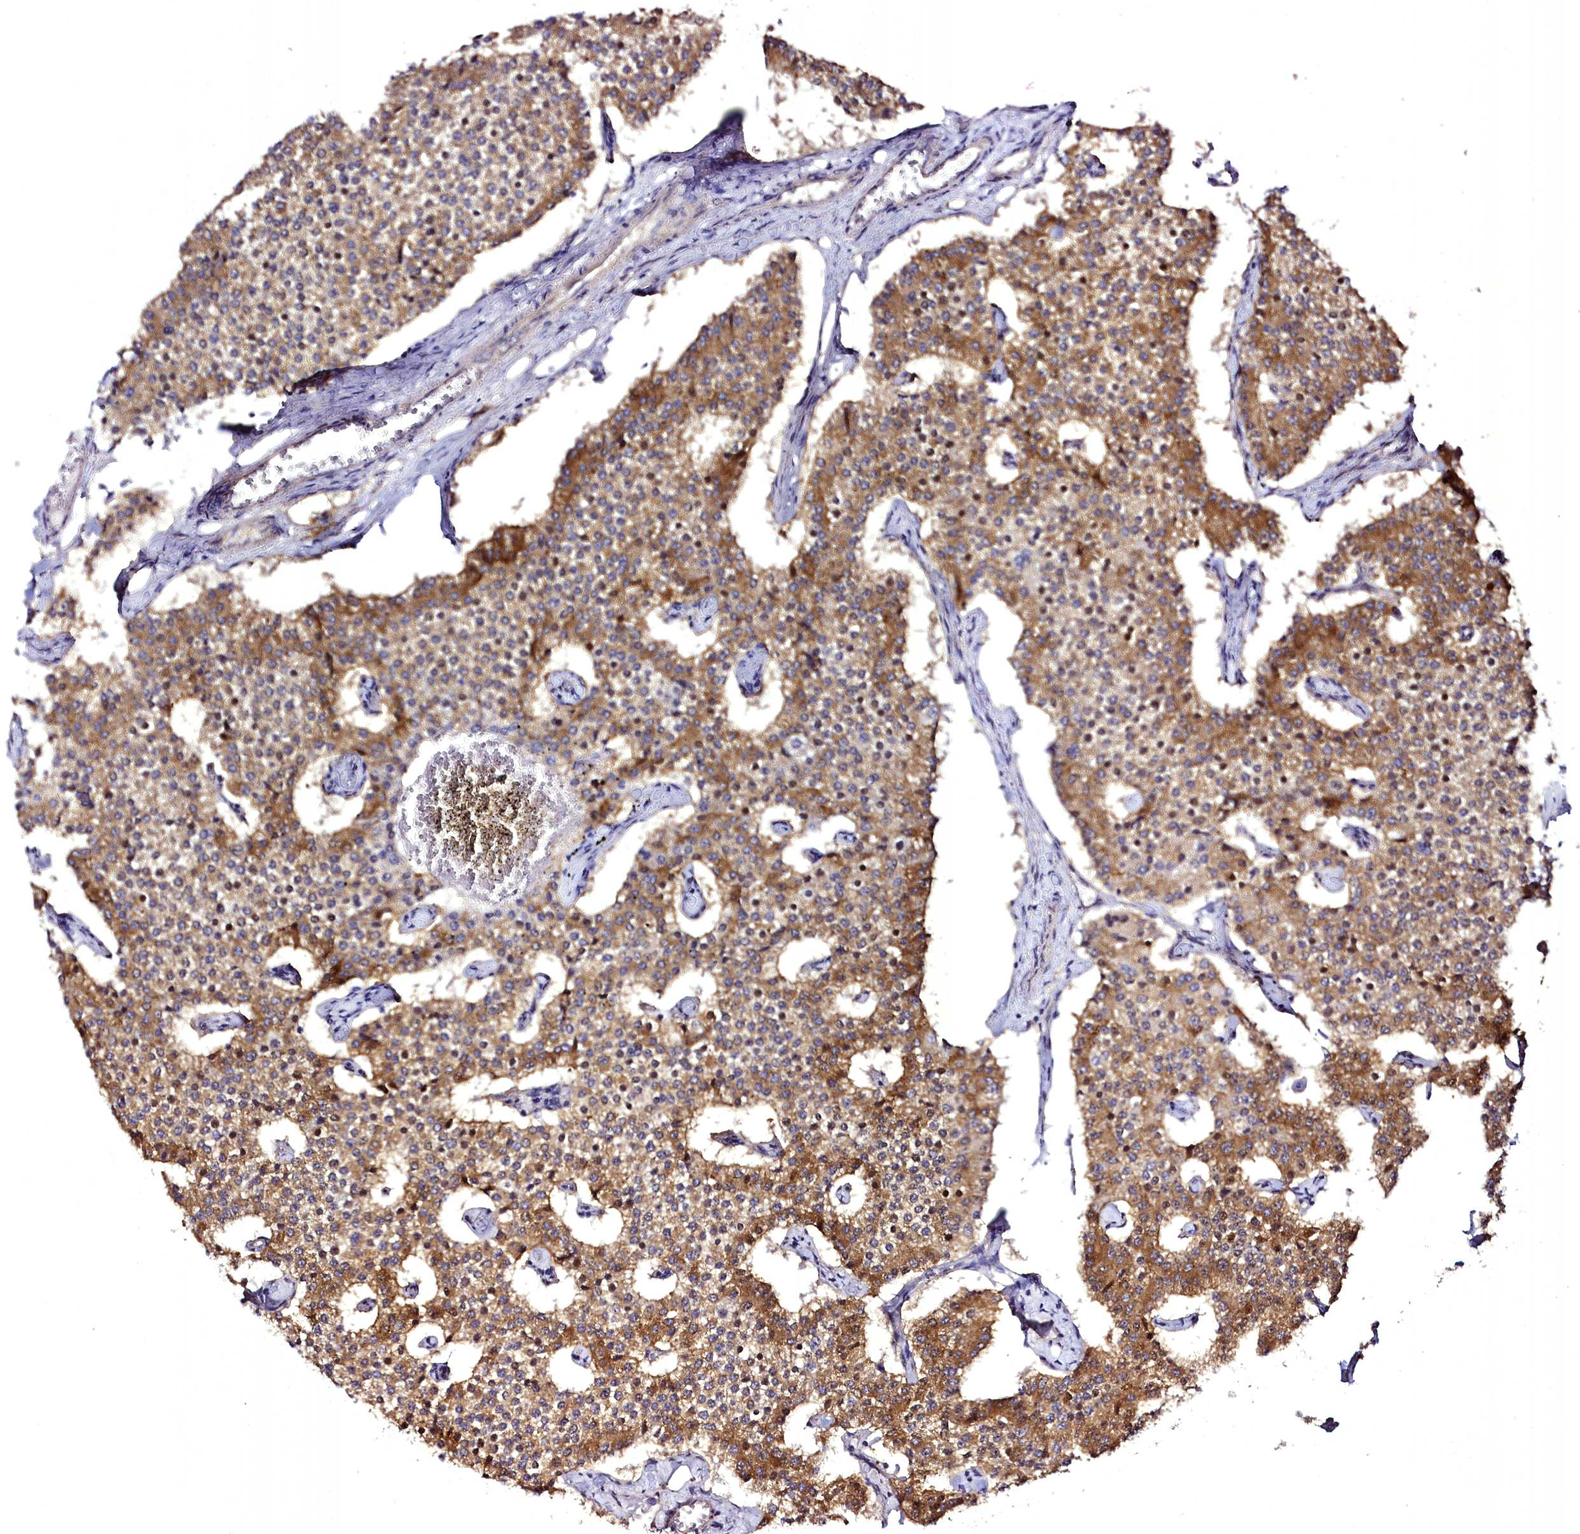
{"staining": {"intensity": "moderate", "quantity": ">75%", "location": "cytoplasmic/membranous"}, "tissue": "carcinoid", "cell_type": "Tumor cells", "image_type": "cancer", "snomed": [{"axis": "morphology", "description": "Carcinoid, malignant, NOS"}, {"axis": "topography", "description": "Colon"}], "caption": "Carcinoid was stained to show a protein in brown. There is medium levels of moderate cytoplasmic/membranous positivity in about >75% of tumor cells.", "gene": "STXBP1", "patient": {"sex": "female", "age": 52}}